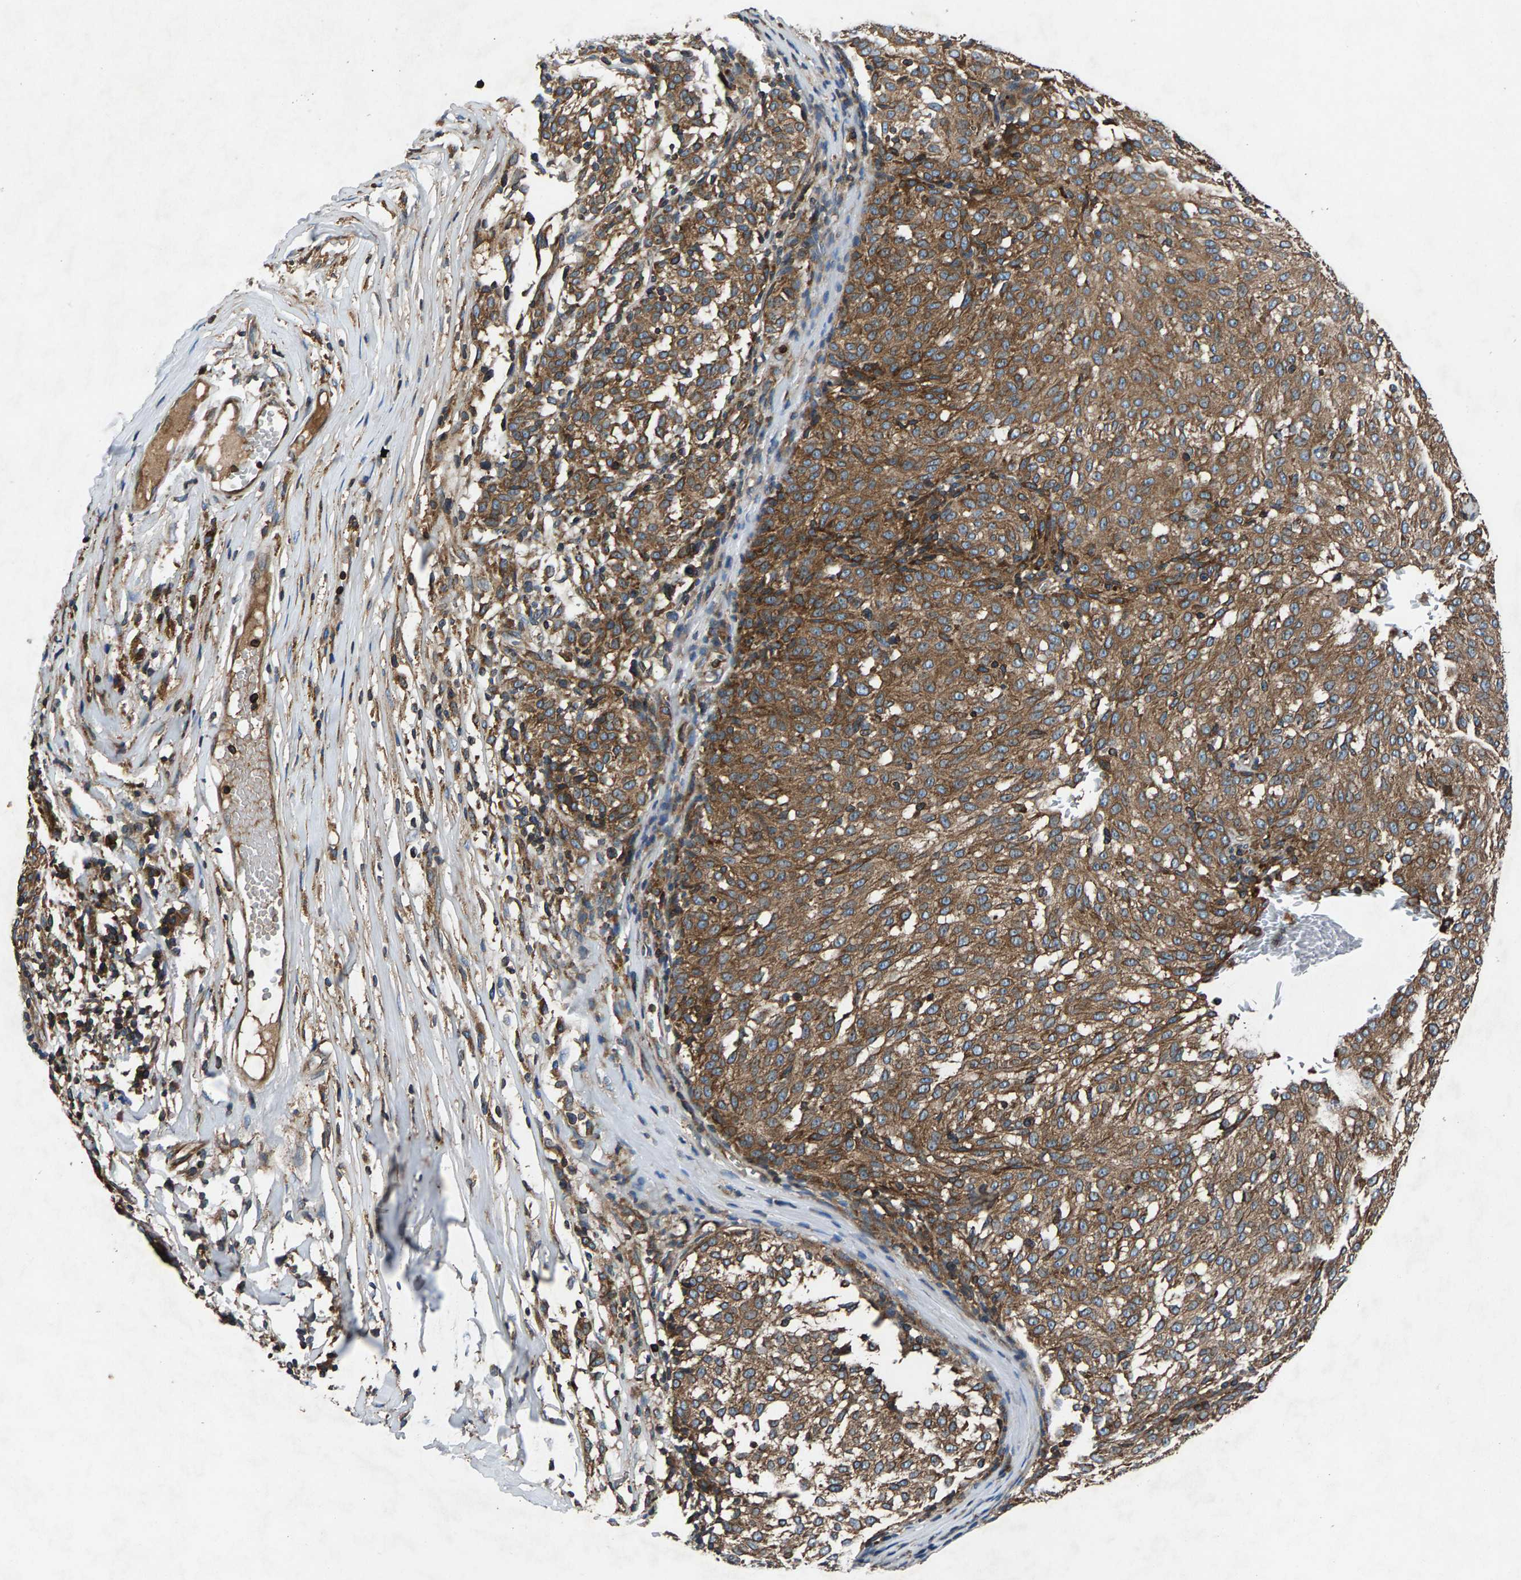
{"staining": {"intensity": "moderate", "quantity": ">75%", "location": "cytoplasmic/membranous"}, "tissue": "melanoma", "cell_type": "Tumor cells", "image_type": "cancer", "snomed": [{"axis": "morphology", "description": "Malignant melanoma, NOS"}, {"axis": "topography", "description": "Skin"}], "caption": "An immunohistochemistry photomicrograph of neoplastic tissue is shown. Protein staining in brown shows moderate cytoplasmic/membranous positivity in melanoma within tumor cells.", "gene": "LPCAT1", "patient": {"sex": "female", "age": 72}}